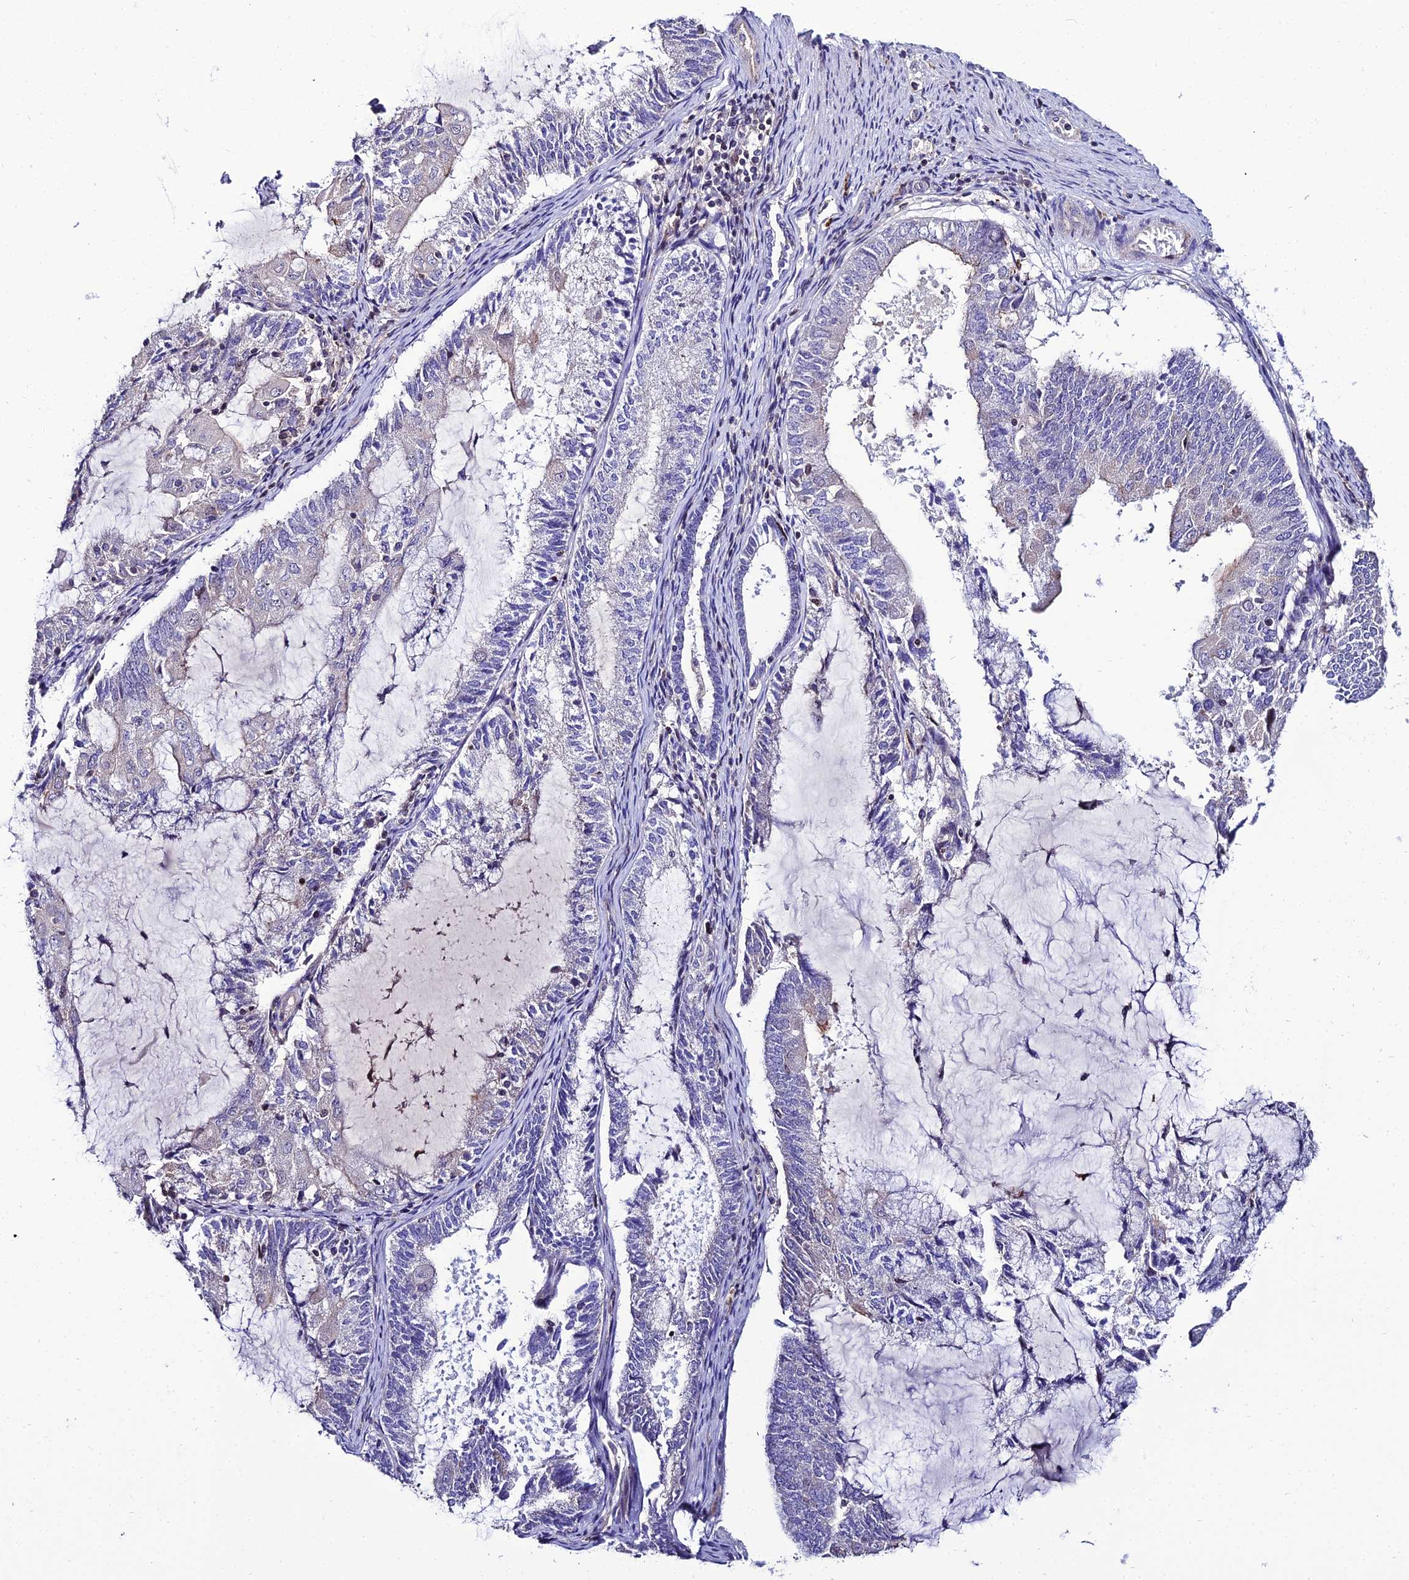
{"staining": {"intensity": "negative", "quantity": "none", "location": "none"}, "tissue": "endometrial cancer", "cell_type": "Tumor cells", "image_type": "cancer", "snomed": [{"axis": "morphology", "description": "Adenocarcinoma, NOS"}, {"axis": "topography", "description": "Endometrium"}], "caption": "Adenocarcinoma (endometrial) stained for a protein using IHC displays no staining tumor cells.", "gene": "SHQ1", "patient": {"sex": "female", "age": 81}}